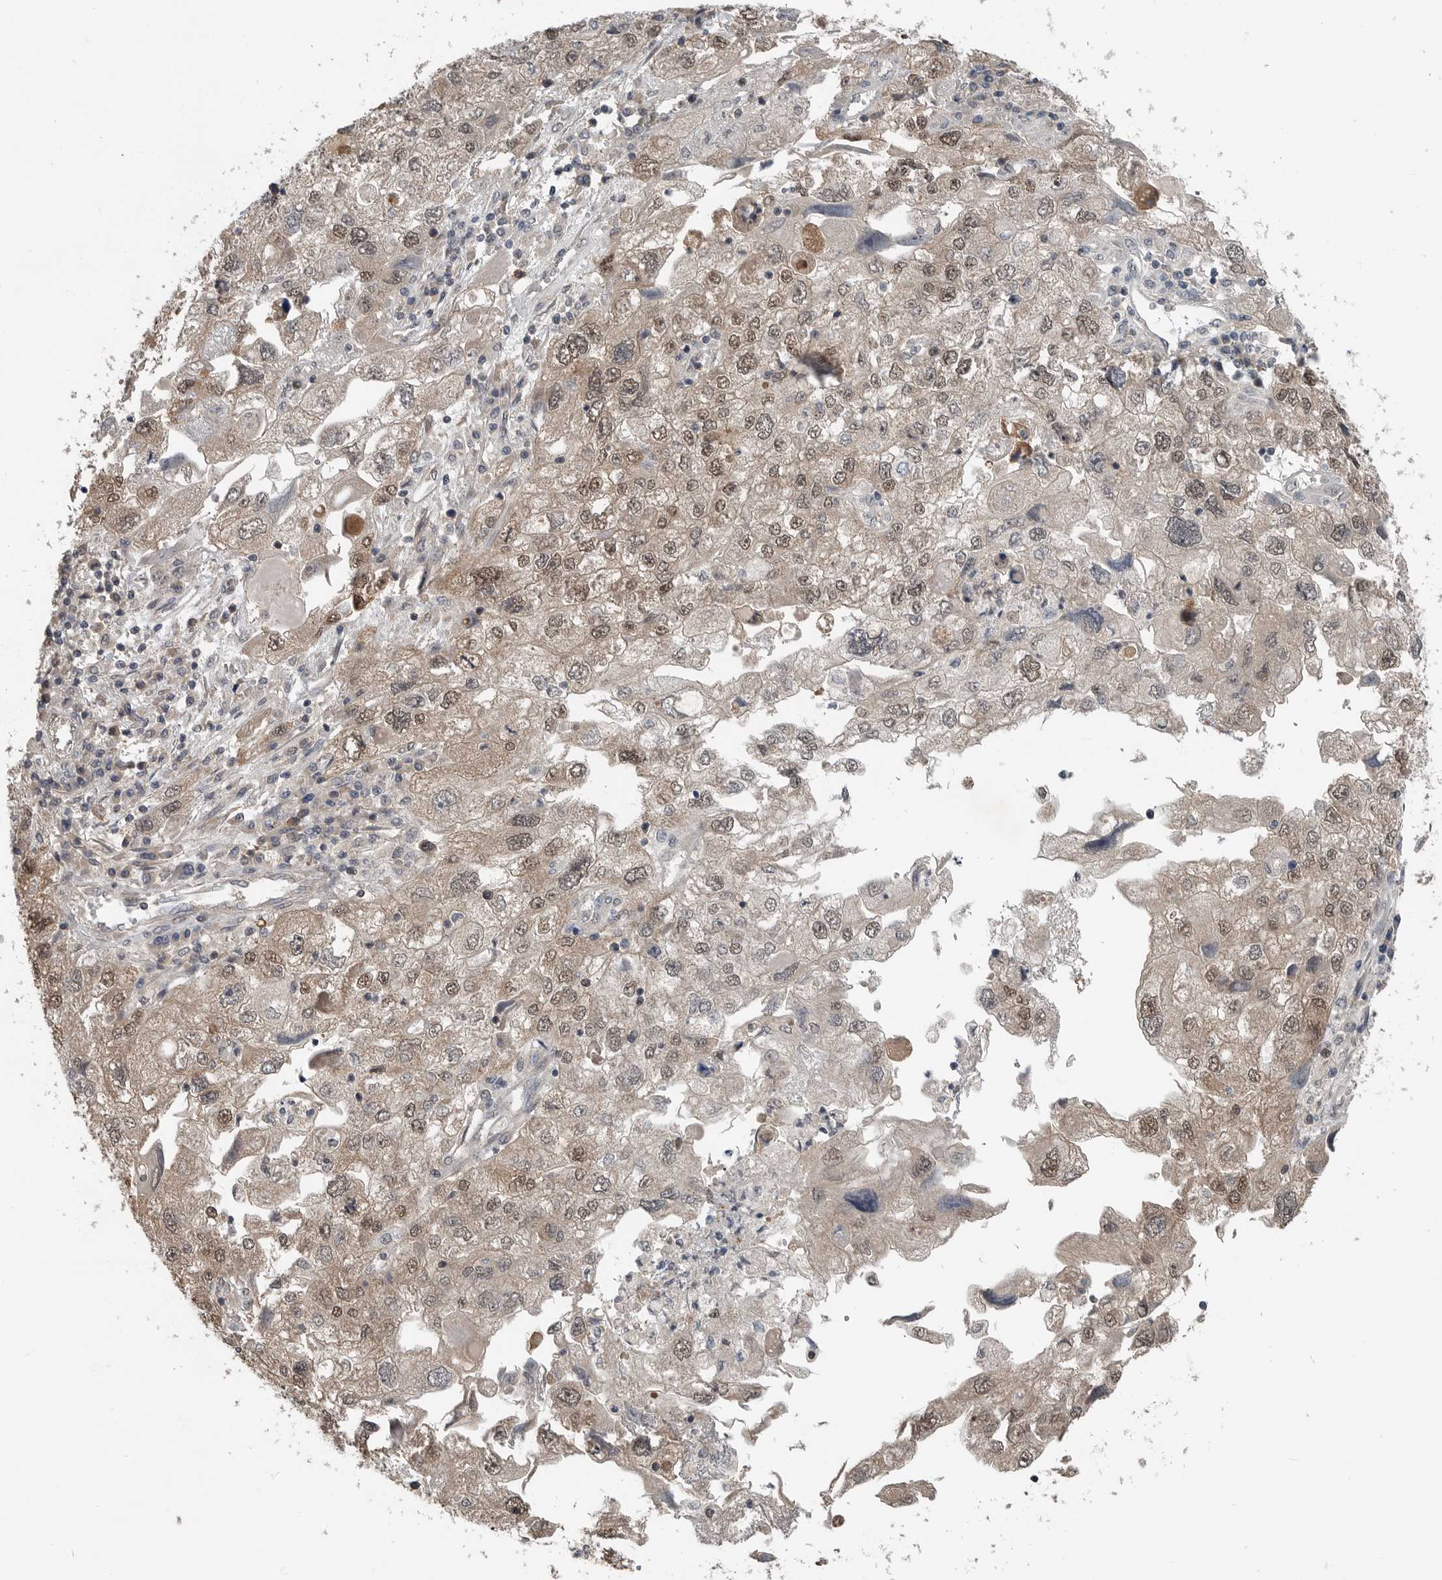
{"staining": {"intensity": "weak", "quantity": ">75%", "location": "cytoplasmic/membranous,nuclear"}, "tissue": "endometrial cancer", "cell_type": "Tumor cells", "image_type": "cancer", "snomed": [{"axis": "morphology", "description": "Adenocarcinoma, NOS"}, {"axis": "topography", "description": "Endometrium"}], "caption": "The immunohistochemical stain highlights weak cytoplasmic/membranous and nuclear expression in tumor cells of adenocarcinoma (endometrial) tissue.", "gene": "MFAP3L", "patient": {"sex": "female", "age": 49}}